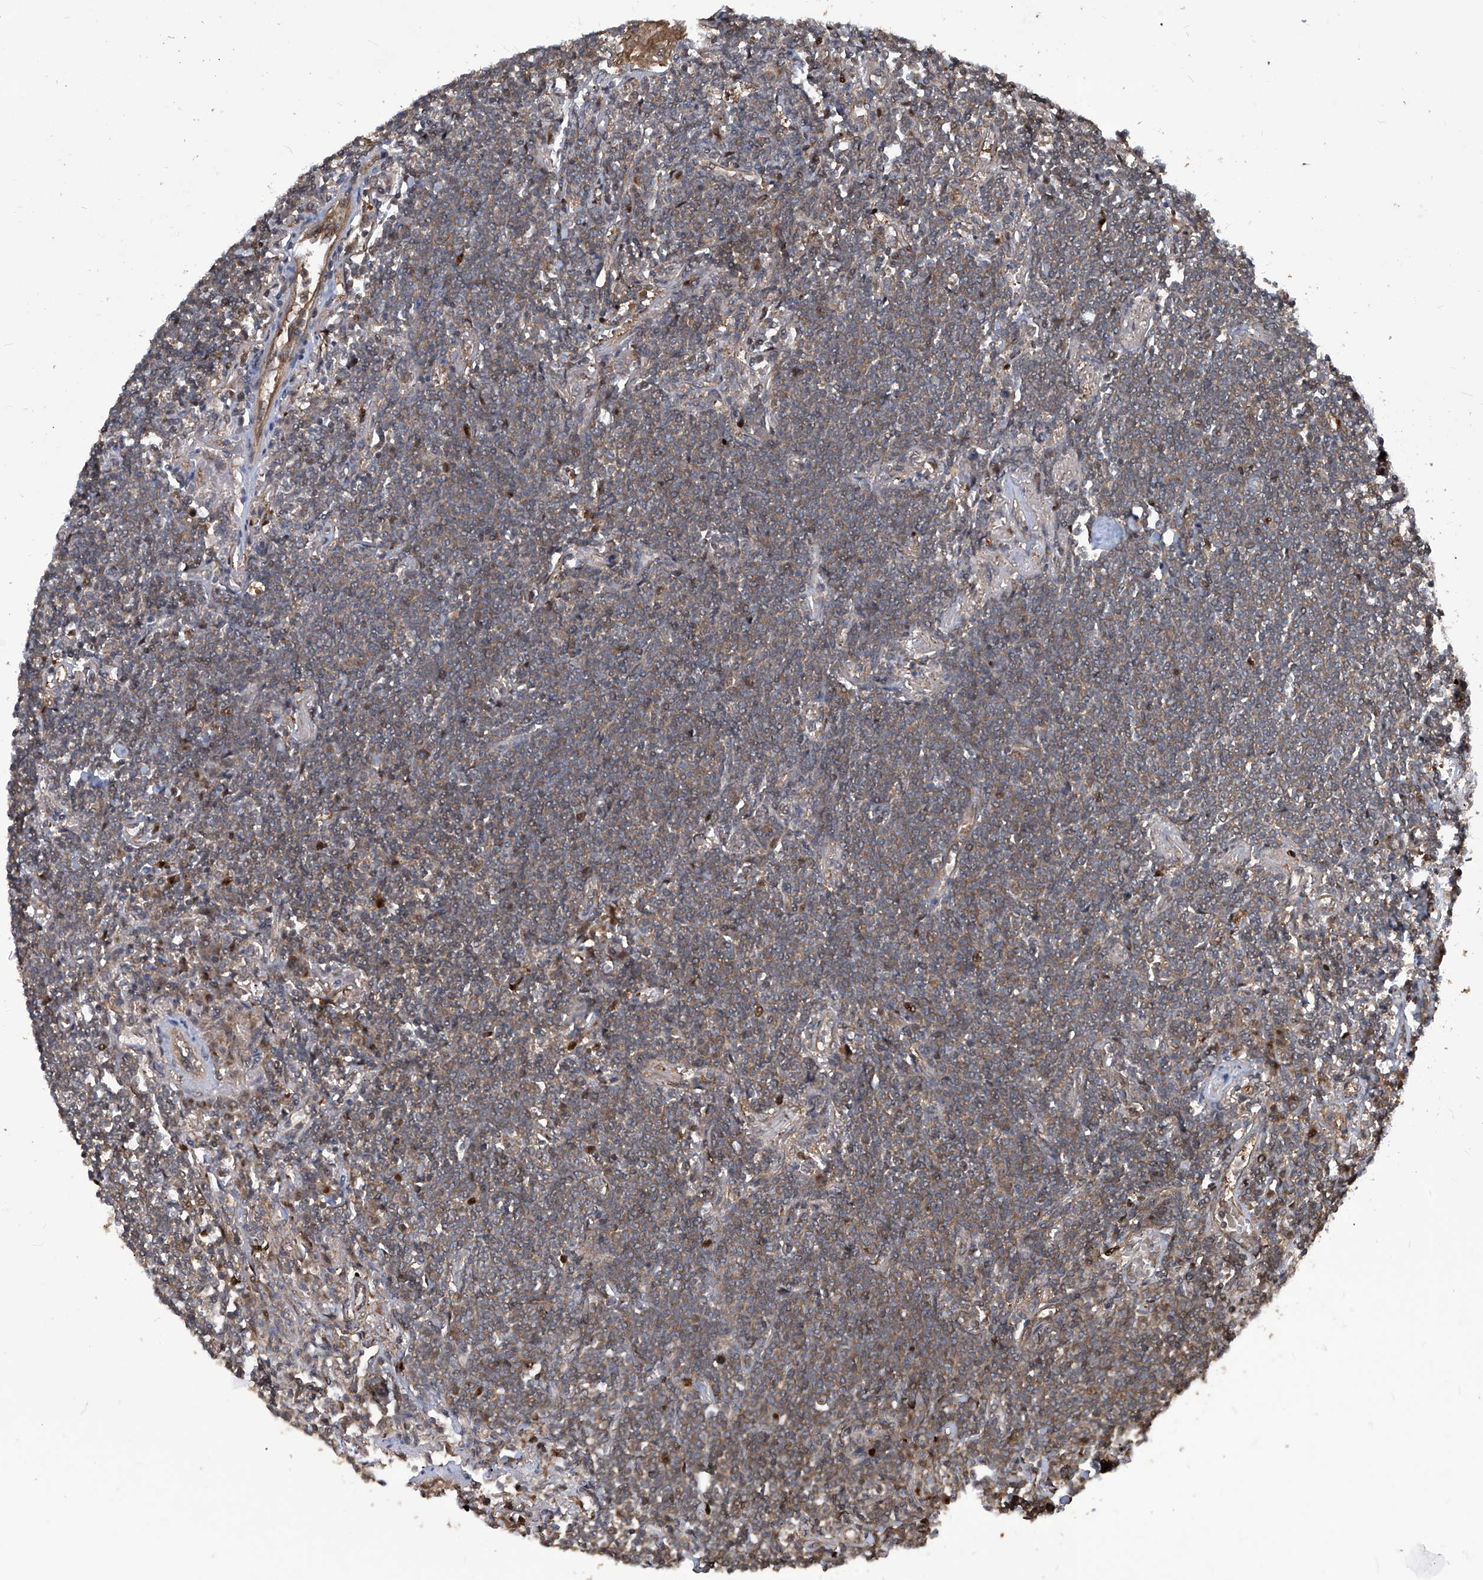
{"staining": {"intensity": "weak", "quantity": "<25%", "location": "cytoplasmic/membranous"}, "tissue": "lymphoma", "cell_type": "Tumor cells", "image_type": "cancer", "snomed": [{"axis": "morphology", "description": "Malignant lymphoma, non-Hodgkin's type, Low grade"}, {"axis": "topography", "description": "Lung"}], "caption": "There is no significant positivity in tumor cells of malignant lymphoma, non-Hodgkin's type (low-grade).", "gene": "PSMB1", "patient": {"sex": "female", "age": 71}}